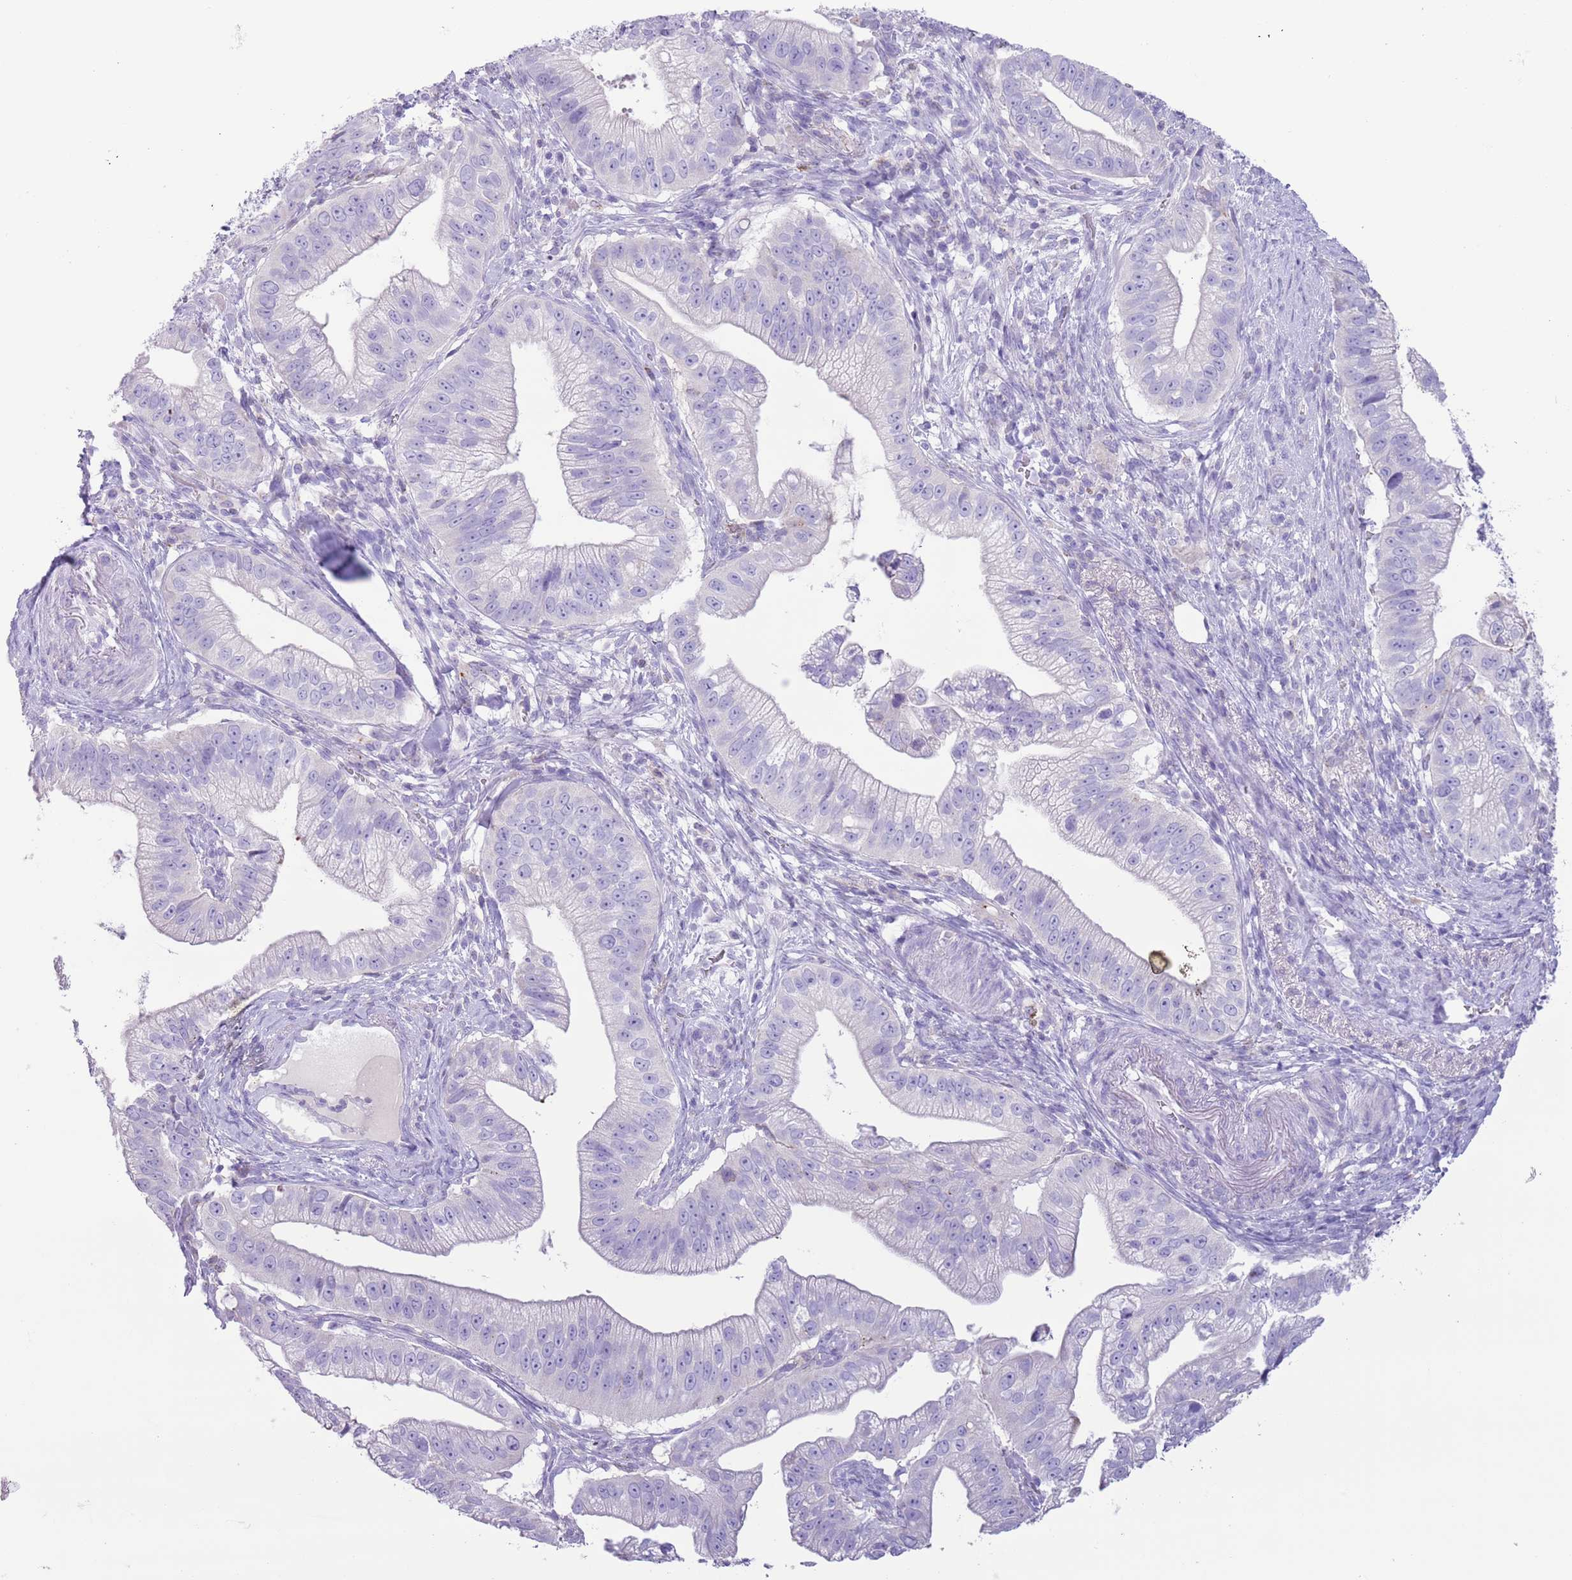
{"staining": {"intensity": "negative", "quantity": "none", "location": "none"}, "tissue": "pancreatic cancer", "cell_type": "Tumor cells", "image_type": "cancer", "snomed": [{"axis": "morphology", "description": "Adenocarcinoma, NOS"}, {"axis": "topography", "description": "Pancreas"}], "caption": "Pancreatic adenocarcinoma was stained to show a protein in brown. There is no significant staining in tumor cells.", "gene": "ZNF697", "patient": {"sex": "male", "age": 70}}